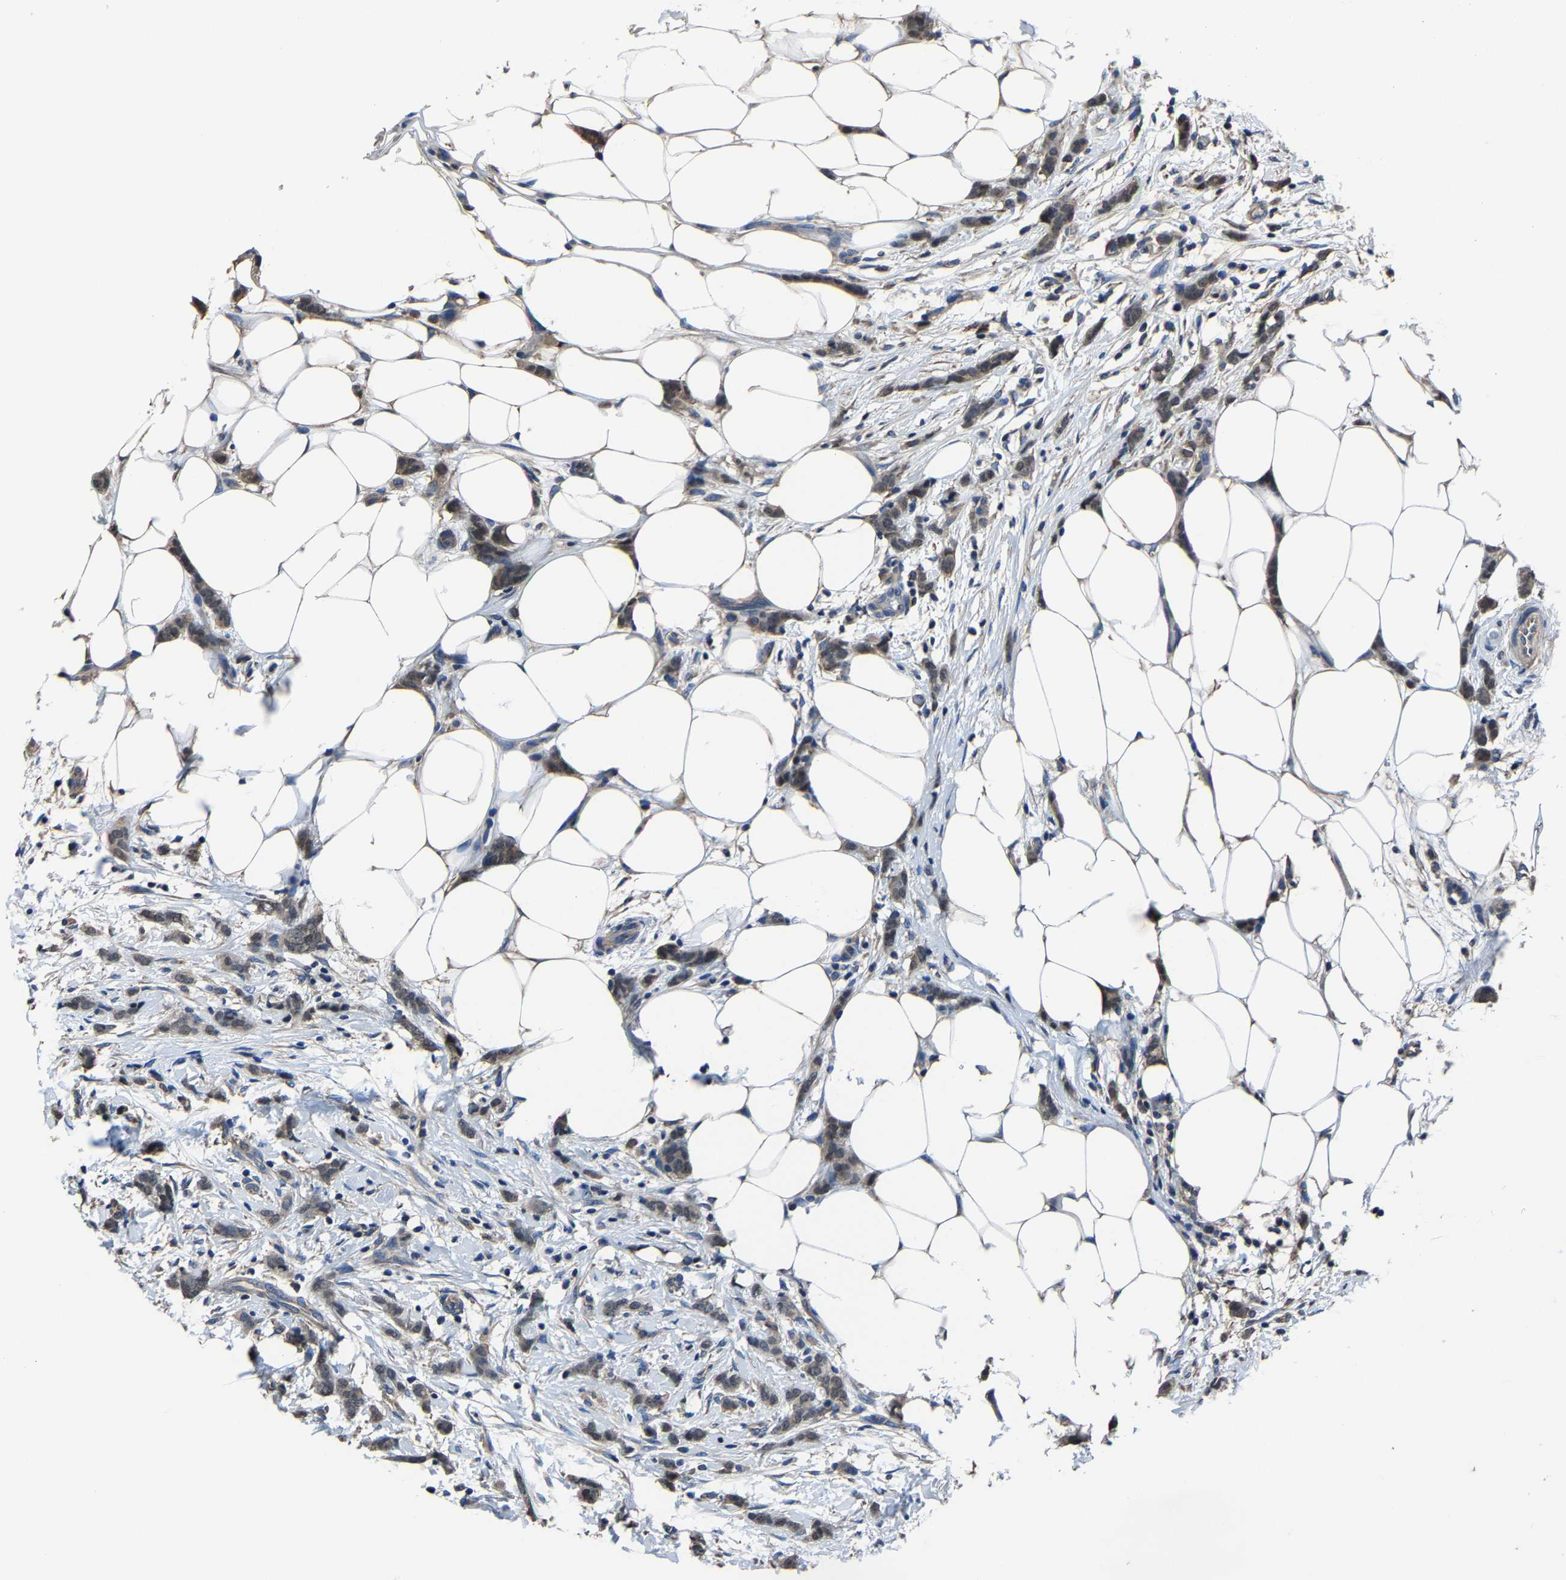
{"staining": {"intensity": "weak", "quantity": ">75%", "location": "cytoplasmic/membranous,nuclear"}, "tissue": "breast cancer", "cell_type": "Tumor cells", "image_type": "cancer", "snomed": [{"axis": "morphology", "description": "Lobular carcinoma"}, {"axis": "topography", "description": "Skin"}, {"axis": "topography", "description": "Breast"}], "caption": "Brown immunohistochemical staining in human breast cancer displays weak cytoplasmic/membranous and nuclear staining in about >75% of tumor cells.", "gene": "STRBP", "patient": {"sex": "female", "age": 46}}